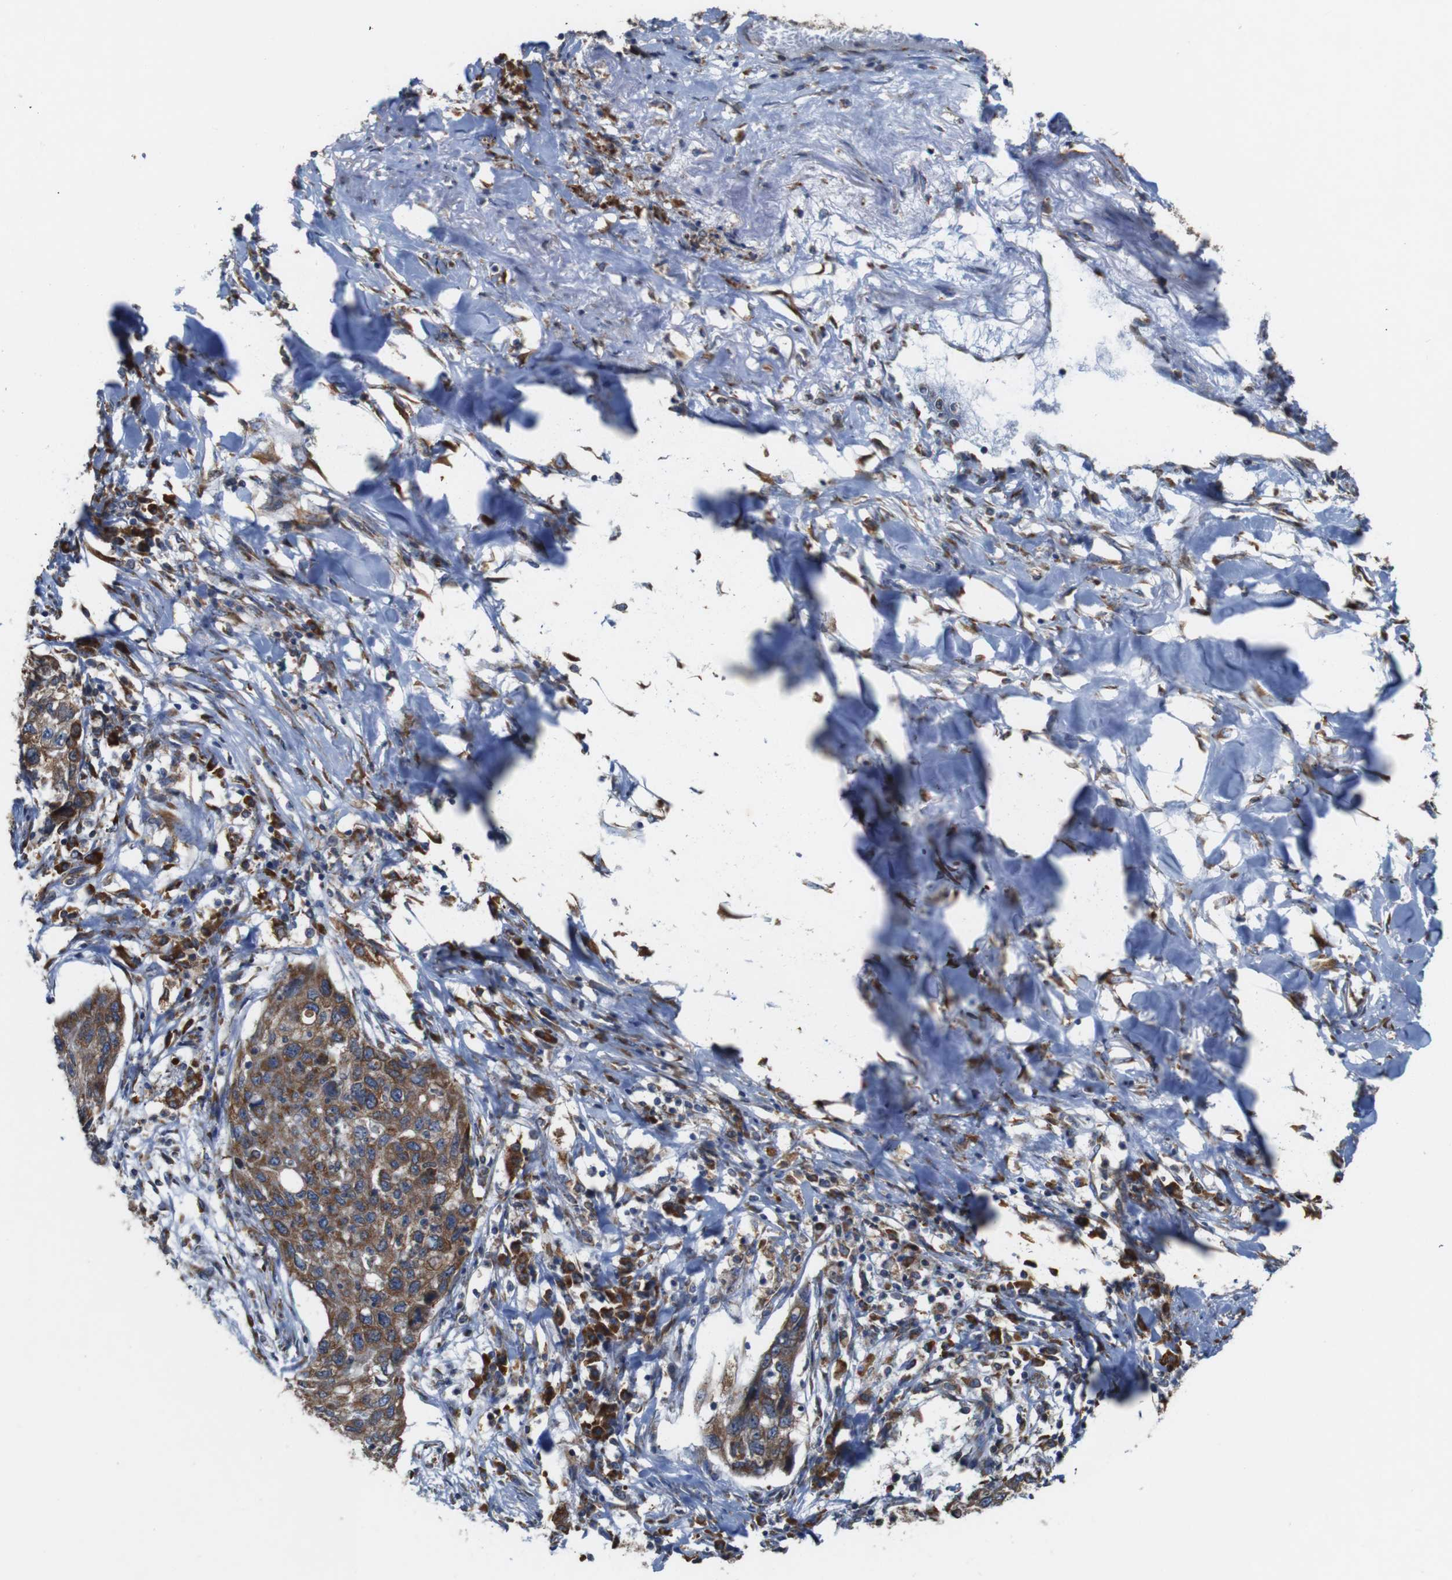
{"staining": {"intensity": "moderate", "quantity": ">75%", "location": "cytoplasmic/membranous"}, "tissue": "lung cancer", "cell_type": "Tumor cells", "image_type": "cancer", "snomed": [{"axis": "morphology", "description": "Squamous cell carcinoma, NOS"}, {"axis": "topography", "description": "Lung"}], "caption": "IHC (DAB (3,3'-diaminobenzidine)) staining of lung cancer (squamous cell carcinoma) shows moderate cytoplasmic/membranous protein positivity in approximately >75% of tumor cells.", "gene": "UGGT1", "patient": {"sex": "female", "age": 63}}